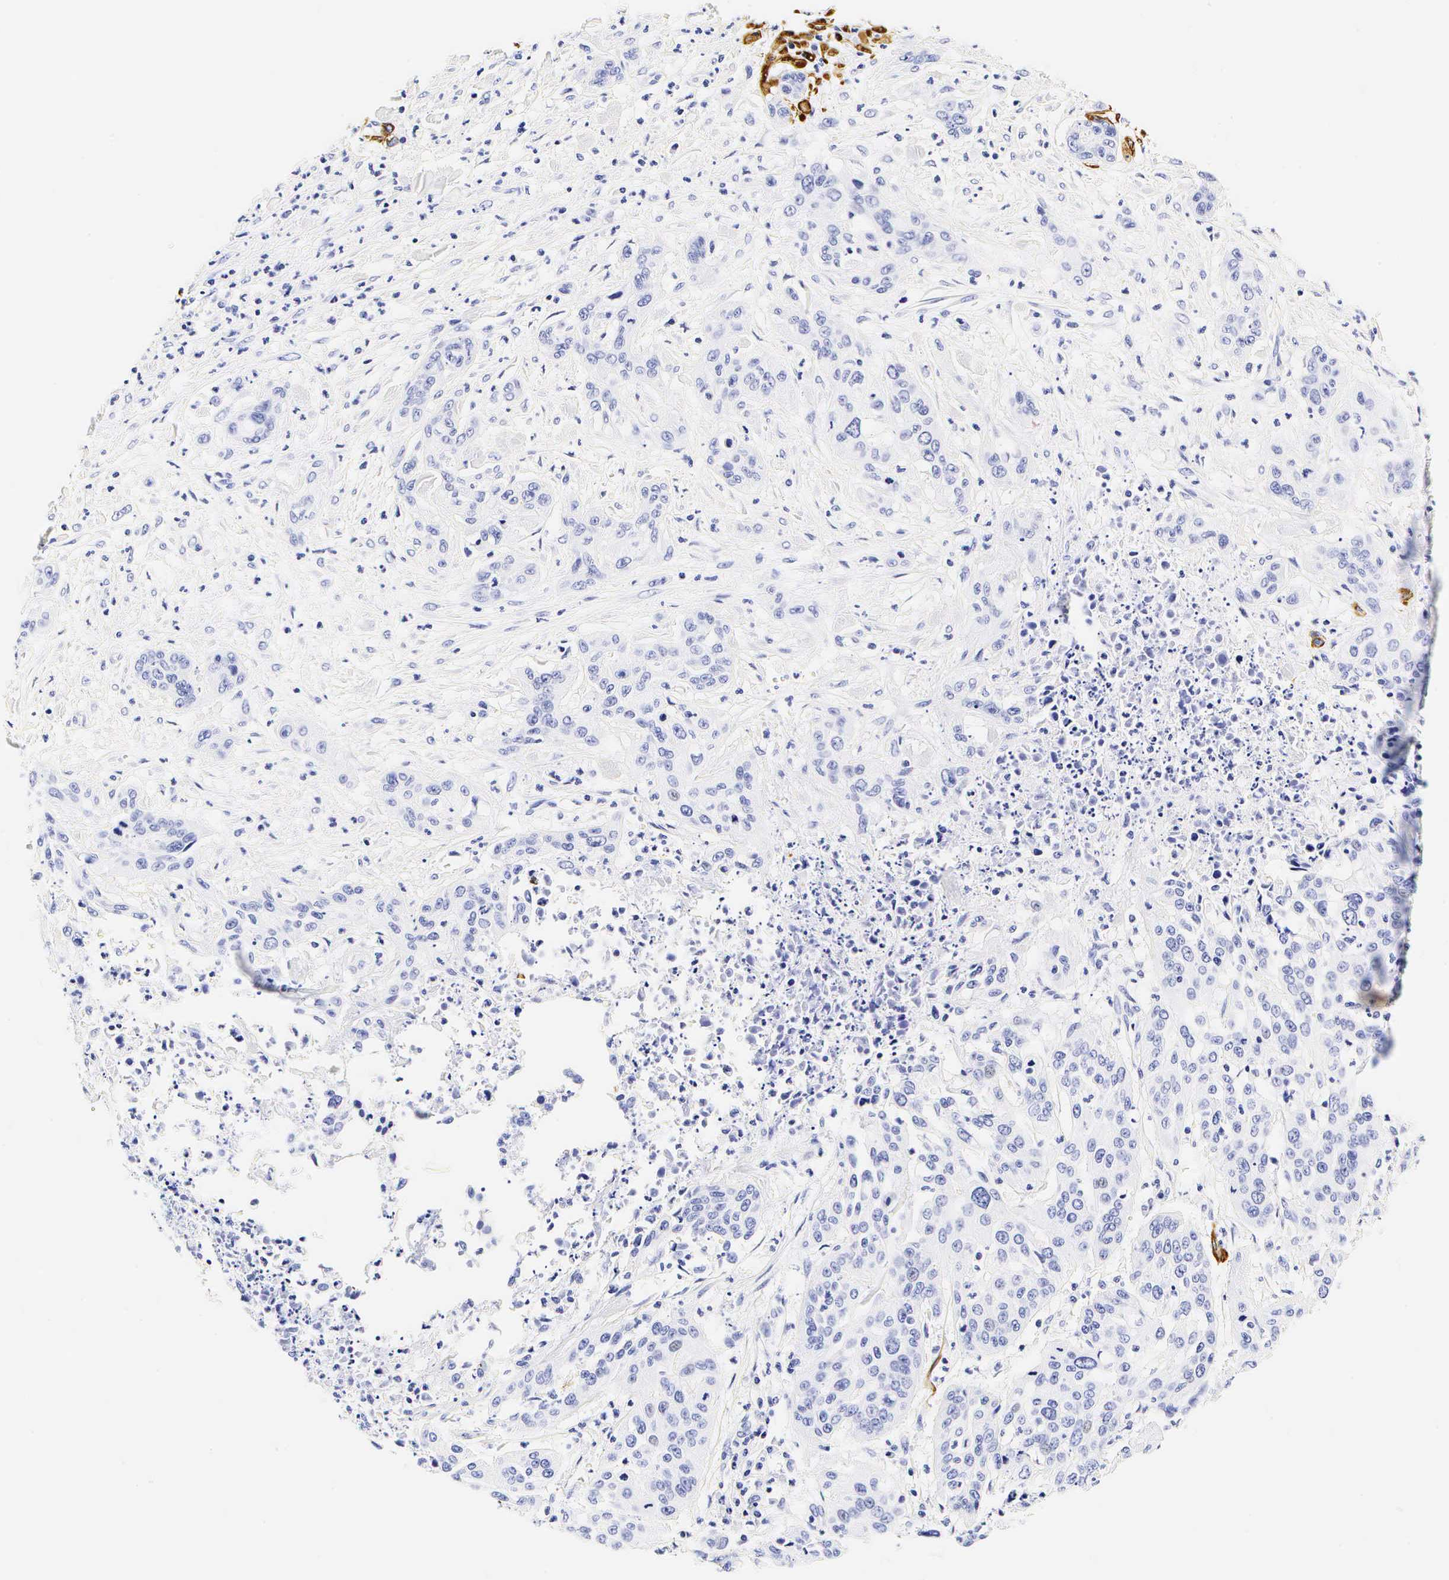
{"staining": {"intensity": "negative", "quantity": "none", "location": "none"}, "tissue": "cervical cancer", "cell_type": "Tumor cells", "image_type": "cancer", "snomed": [{"axis": "morphology", "description": "Squamous cell carcinoma, NOS"}, {"axis": "topography", "description": "Cervix"}], "caption": "Immunohistochemical staining of cervical cancer (squamous cell carcinoma) shows no significant positivity in tumor cells. Brightfield microscopy of immunohistochemistry (IHC) stained with DAB (brown) and hematoxylin (blue), captured at high magnification.", "gene": "CALD1", "patient": {"sex": "female", "age": 41}}